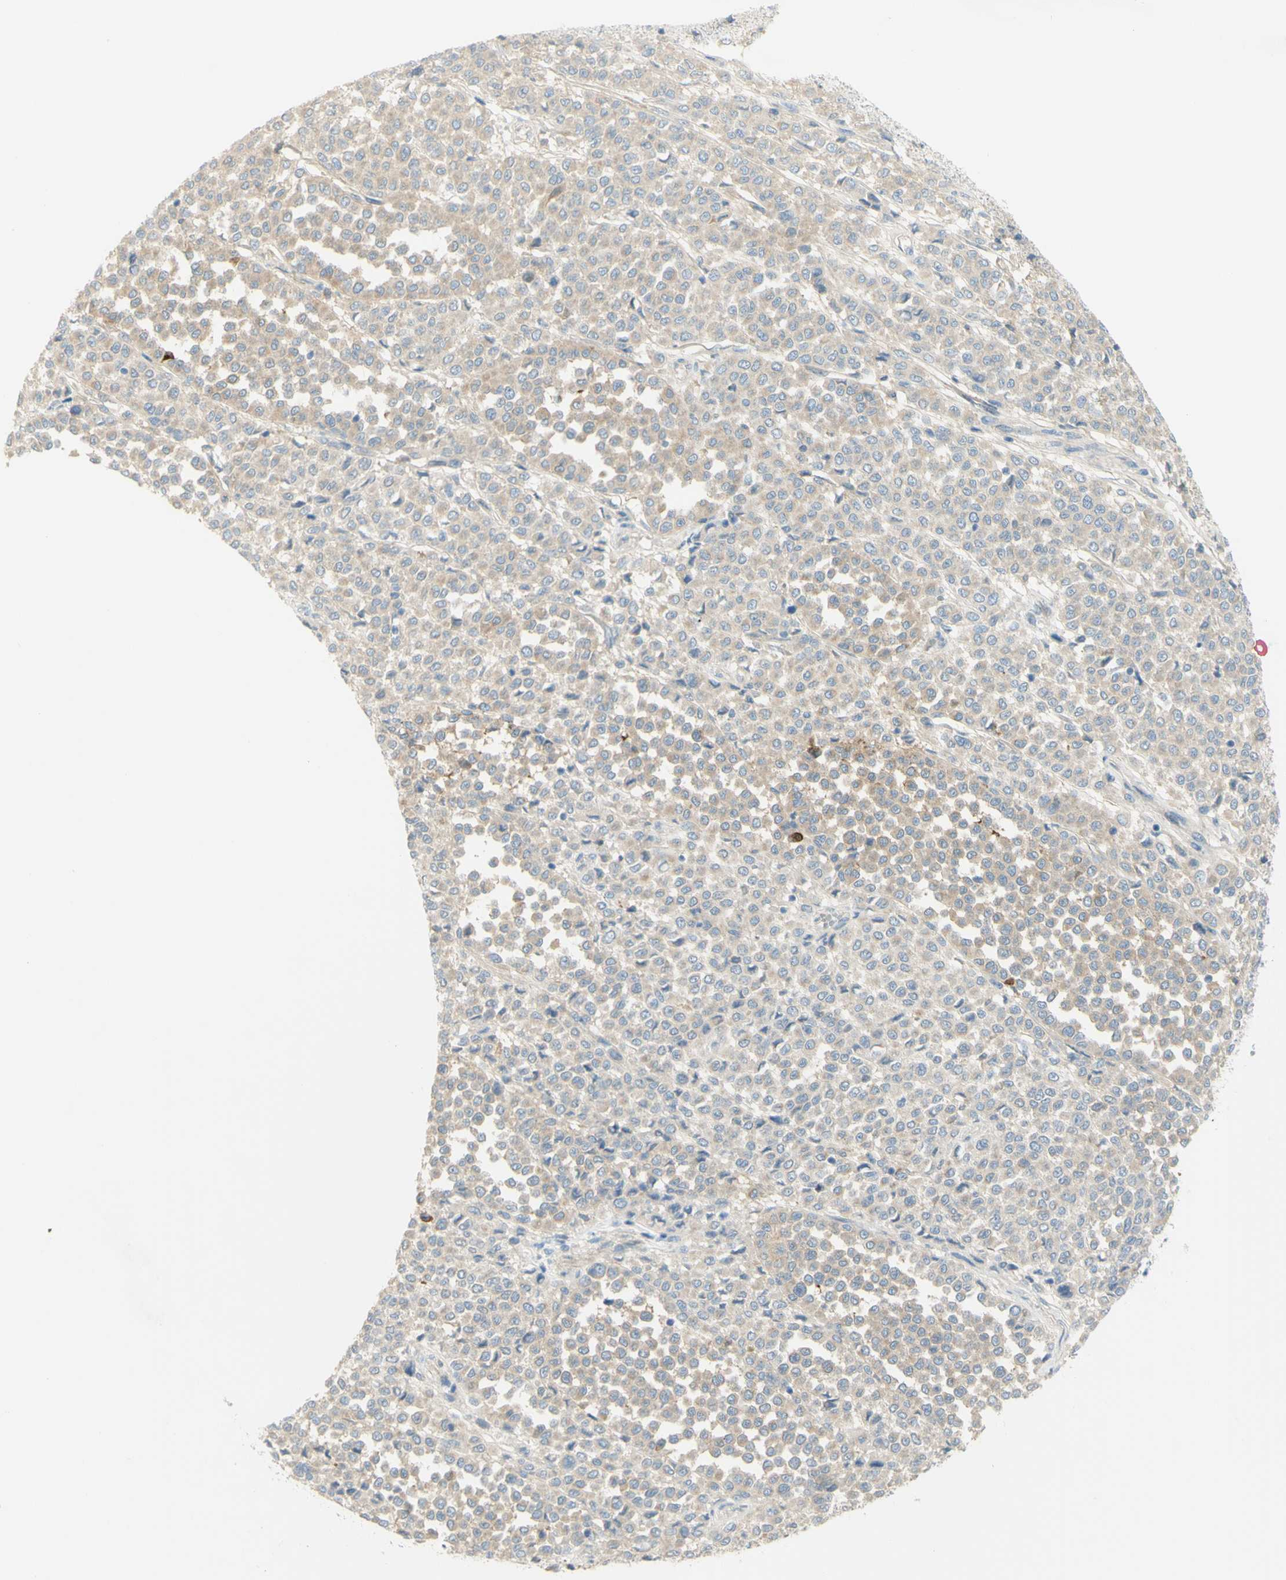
{"staining": {"intensity": "weak", "quantity": "25%-75%", "location": "cytoplasmic/membranous"}, "tissue": "melanoma", "cell_type": "Tumor cells", "image_type": "cancer", "snomed": [{"axis": "morphology", "description": "Malignant melanoma, Metastatic site"}, {"axis": "topography", "description": "Pancreas"}], "caption": "Brown immunohistochemical staining in human melanoma demonstrates weak cytoplasmic/membranous staining in approximately 25%-75% of tumor cells. The protein of interest is shown in brown color, while the nuclei are stained blue.", "gene": "GCNT3", "patient": {"sex": "female", "age": 30}}